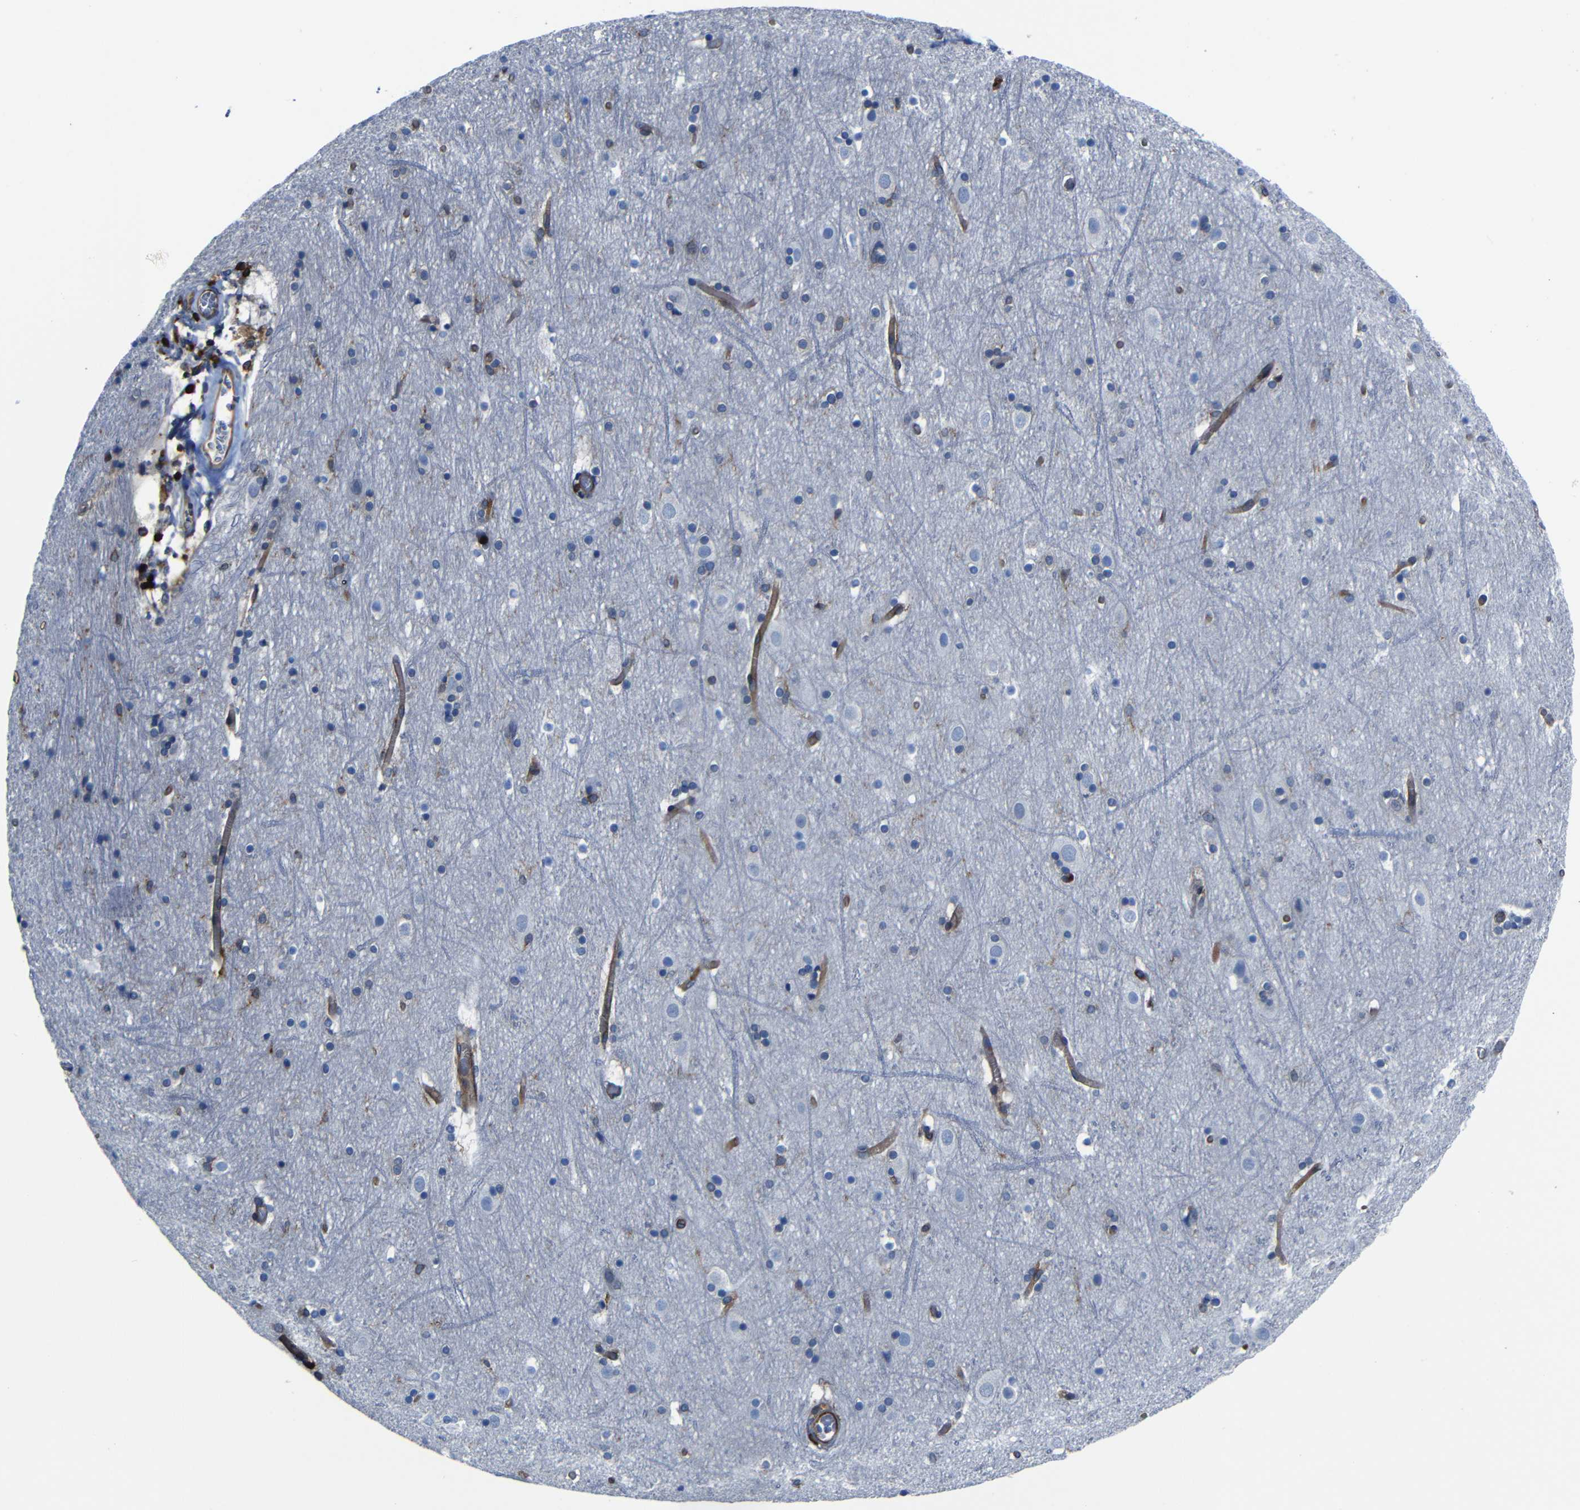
{"staining": {"intensity": "moderate", "quantity": ">75%", "location": "cytoplasmic/membranous"}, "tissue": "cerebral cortex", "cell_type": "Endothelial cells", "image_type": "normal", "snomed": [{"axis": "morphology", "description": "Normal tissue, NOS"}, {"axis": "topography", "description": "Cerebral cortex"}], "caption": "Endothelial cells demonstrate medium levels of moderate cytoplasmic/membranous expression in about >75% of cells in benign human cerebral cortex.", "gene": "ARHGEF1", "patient": {"sex": "male", "age": 45}}